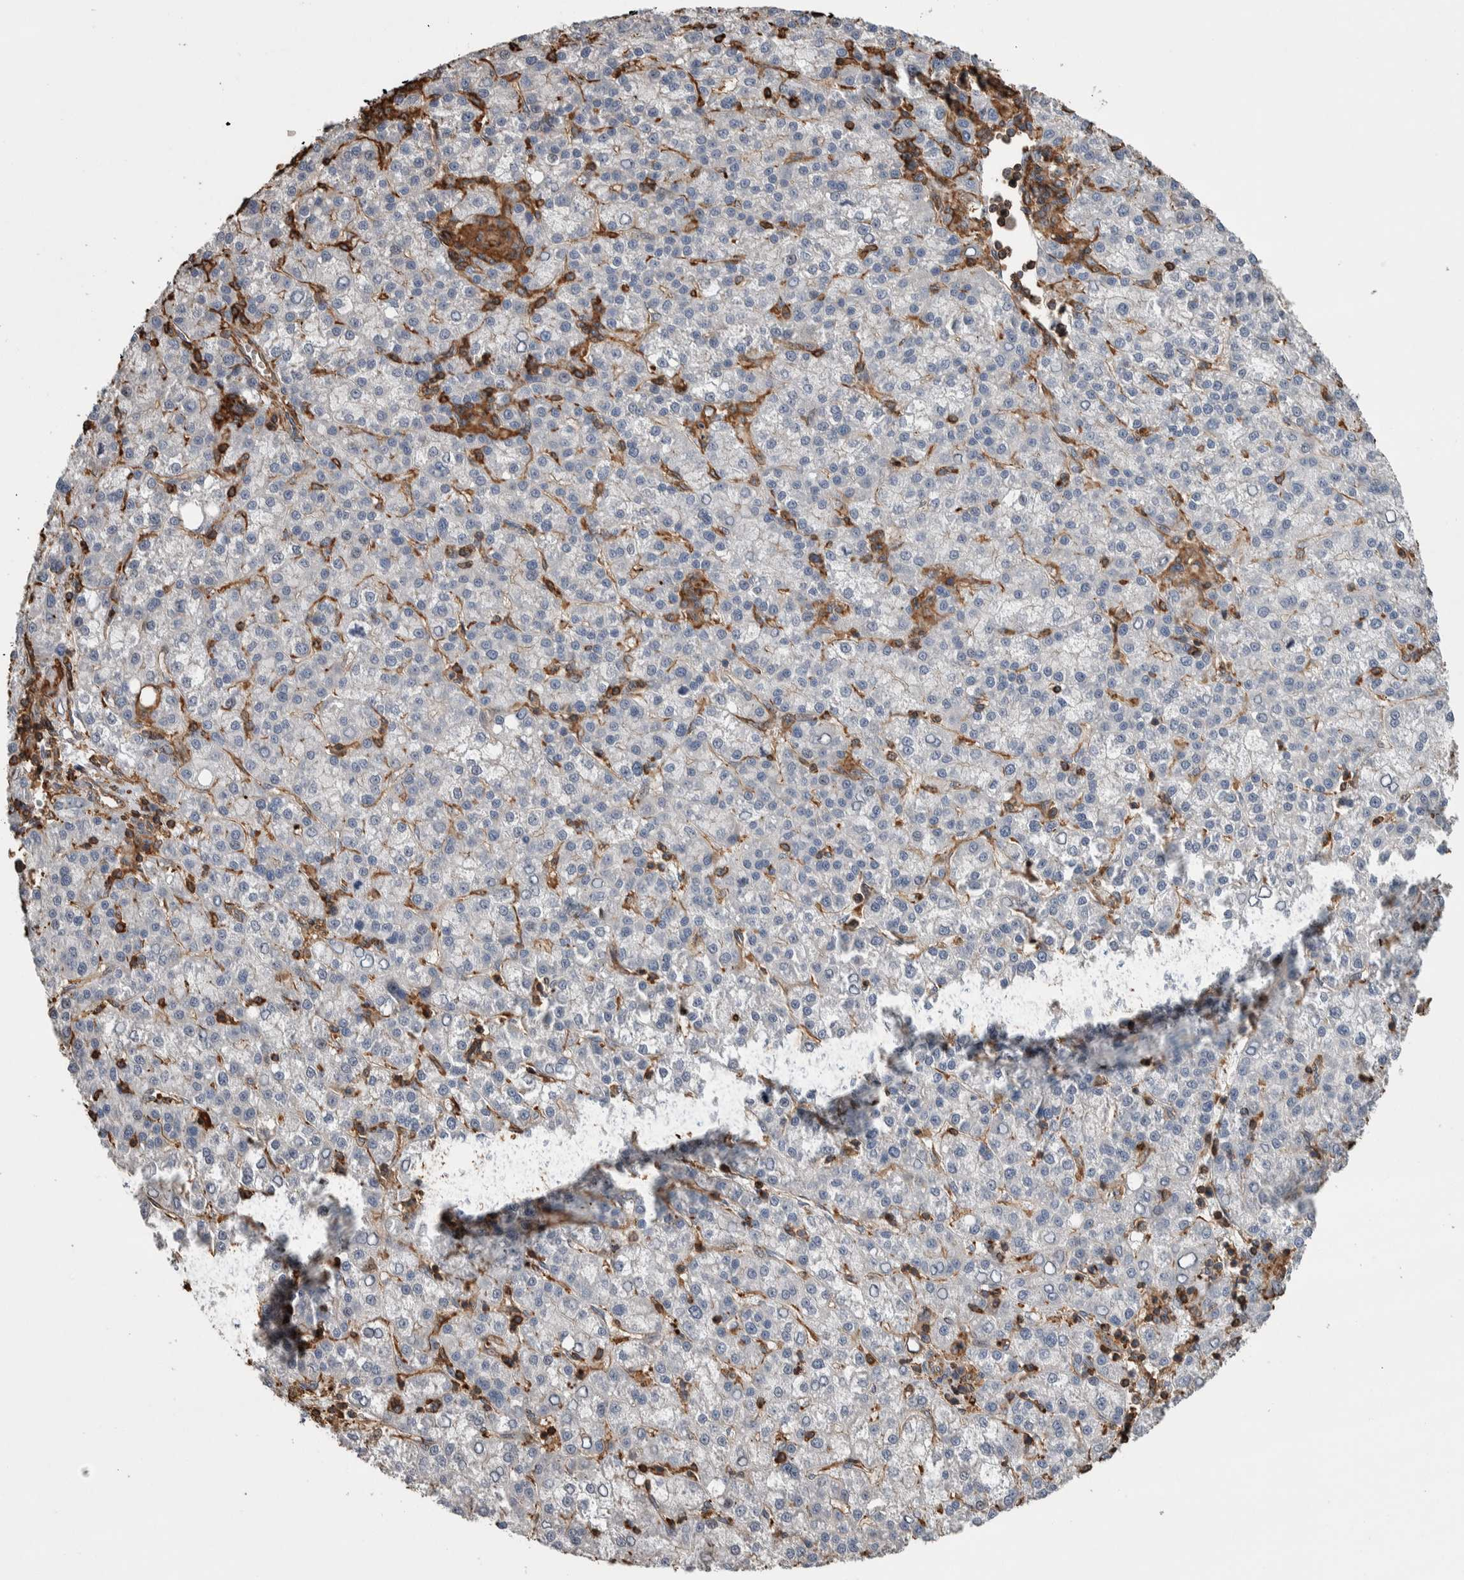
{"staining": {"intensity": "negative", "quantity": "none", "location": "none"}, "tissue": "liver cancer", "cell_type": "Tumor cells", "image_type": "cancer", "snomed": [{"axis": "morphology", "description": "Carcinoma, Hepatocellular, NOS"}, {"axis": "topography", "description": "Liver"}], "caption": "Immunohistochemistry (IHC) histopathology image of neoplastic tissue: hepatocellular carcinoma (liver) stained with DAB (3,3'-diaminobenzidine) demonstrates no significant protein expression in tumor cells.", "gene": "ENPP2", "patient": {"sex": "female", "age": 58}}